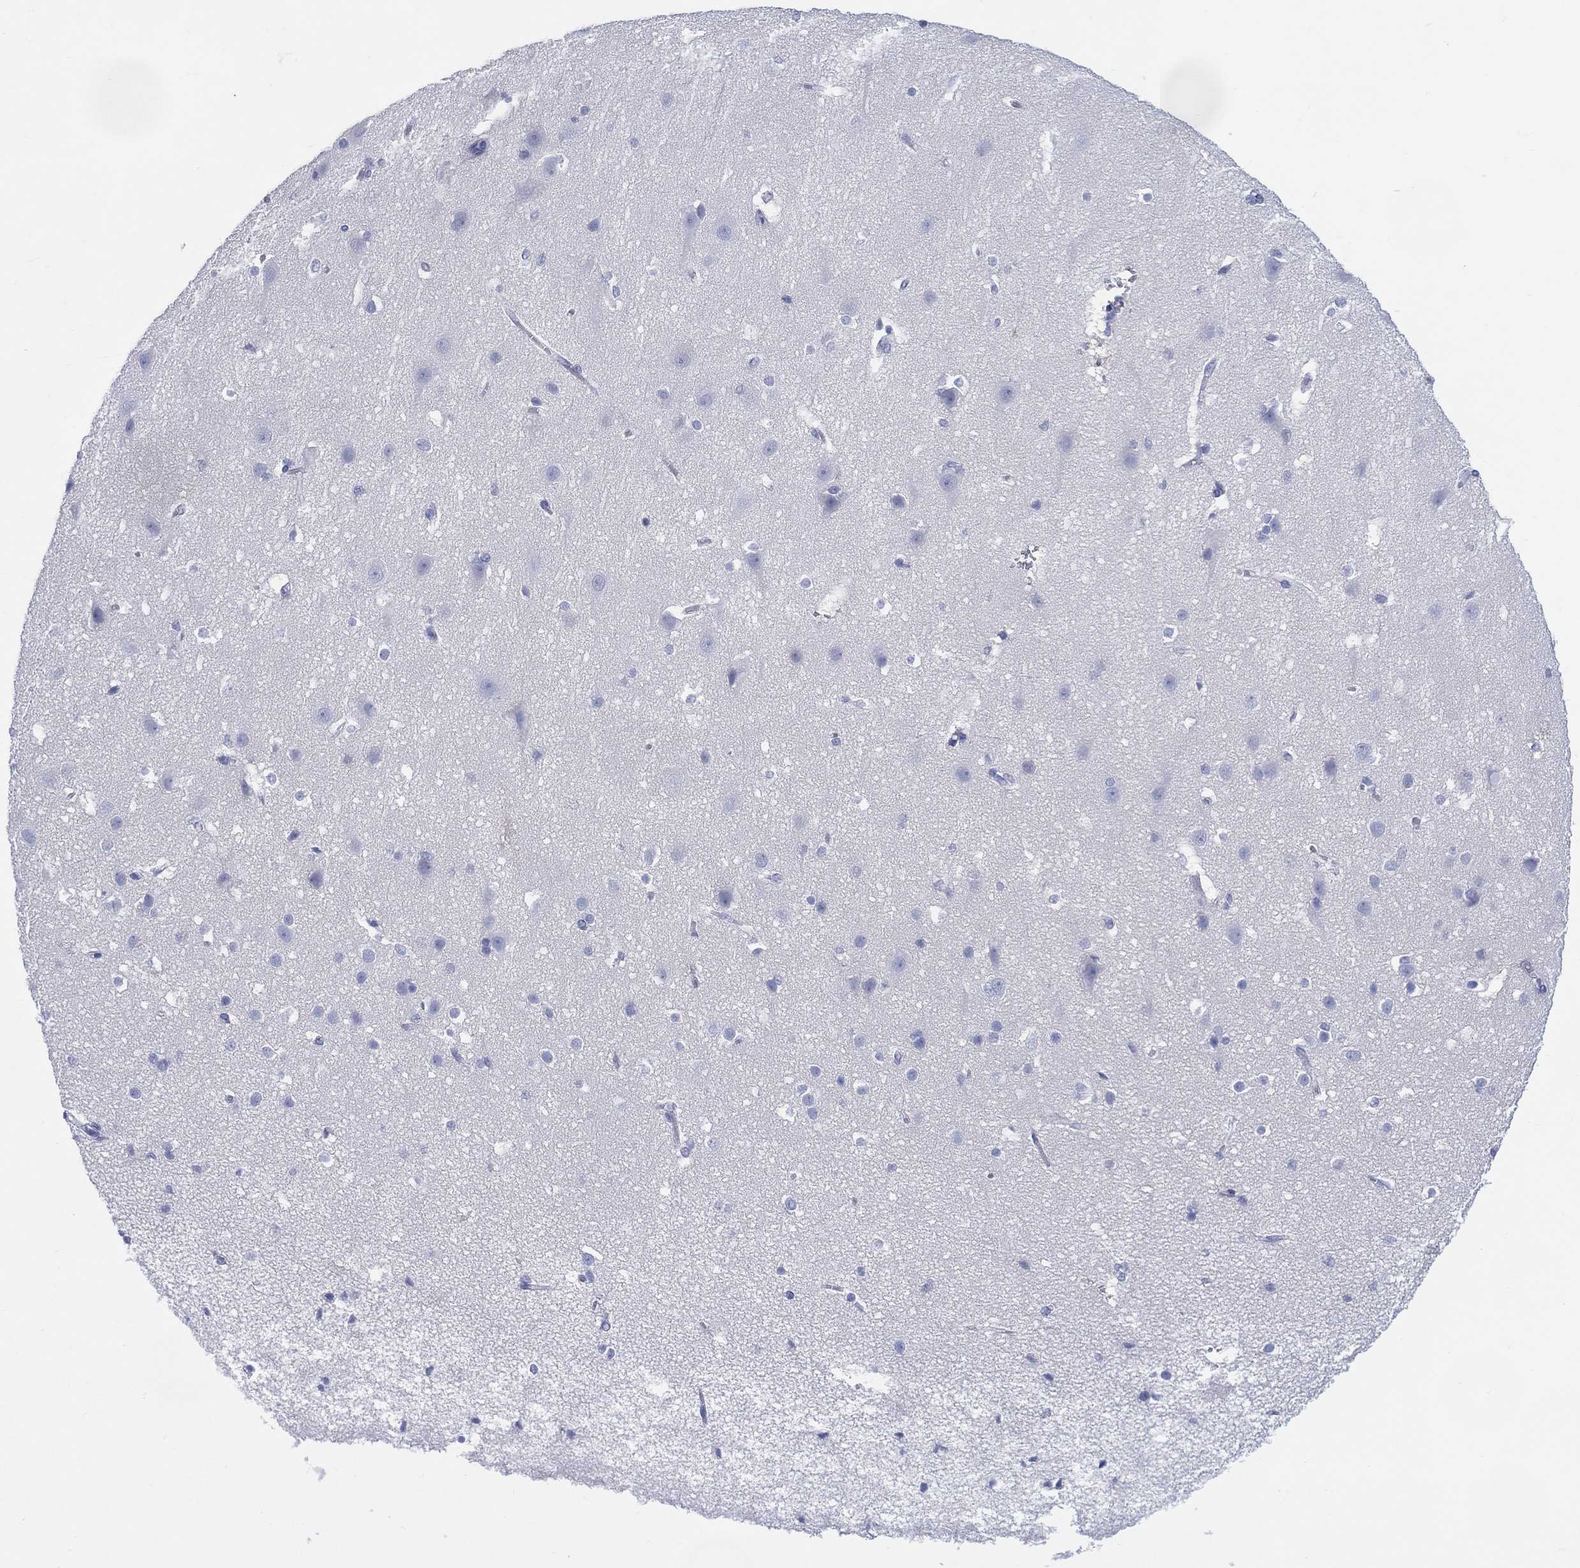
{"staining": {"intensity": "negative", "quantity": "none", "location": "none"}, "tissue": "cerebral cortex", "cell_type": "Endothelial cells", "image_type": "normal", "snomed": [{"axis": "morphology", "description": "Normal tissue, NOS"}, {"axis": "topography", "description": "Cerebral cortex"}], "caption": "A high-resolution image shows immunohistochemistry staining of benign cerebral cortex, which shows no significant expression in endothelial cells.", "gene": "ENSG00000285953", "patient": {"sex": "male", "age": 37}}